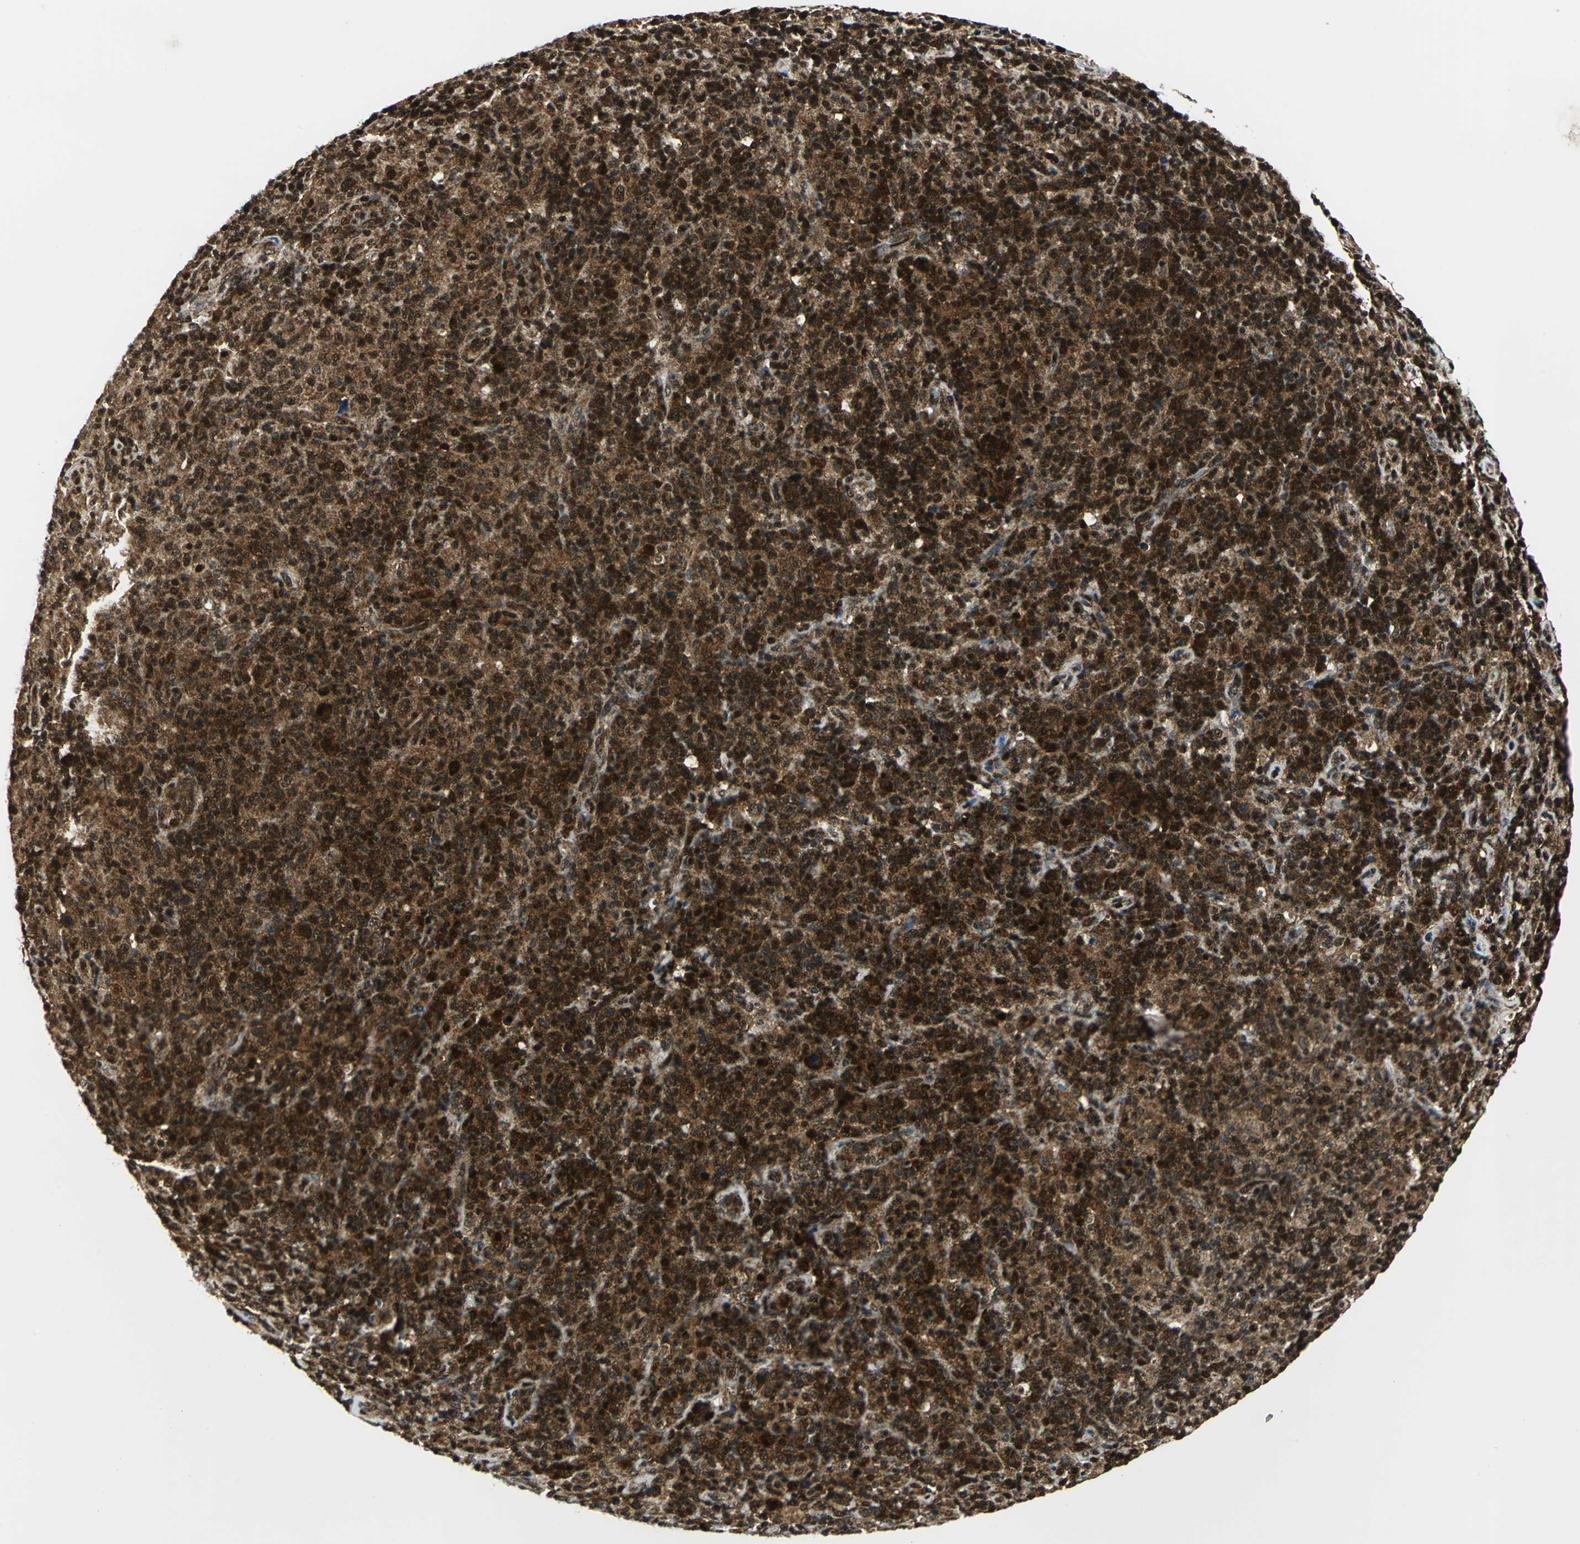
{"staining": {"intensity": "strong", "quantity": ">75%", "location": "cytoplasmic/membranous,nuclear"}, "tissue": "lymphoma", "cell_type": "Tumor cells", "image_type": "cancer", "snomed": [{"axis": "morphology", "description": "Hodgkin's disease, NOS"}, {"axis": "topography", "description": "Lymph node"}], "caption": "This is an image of immunohistochemistry (IHC) staining of lymphoma, which shows strong positivity in the cytoplasmic/membranous and nuclear of tumor cells.", "gene": "COPS5", "patient": {"sex": "male", "age": 65}}